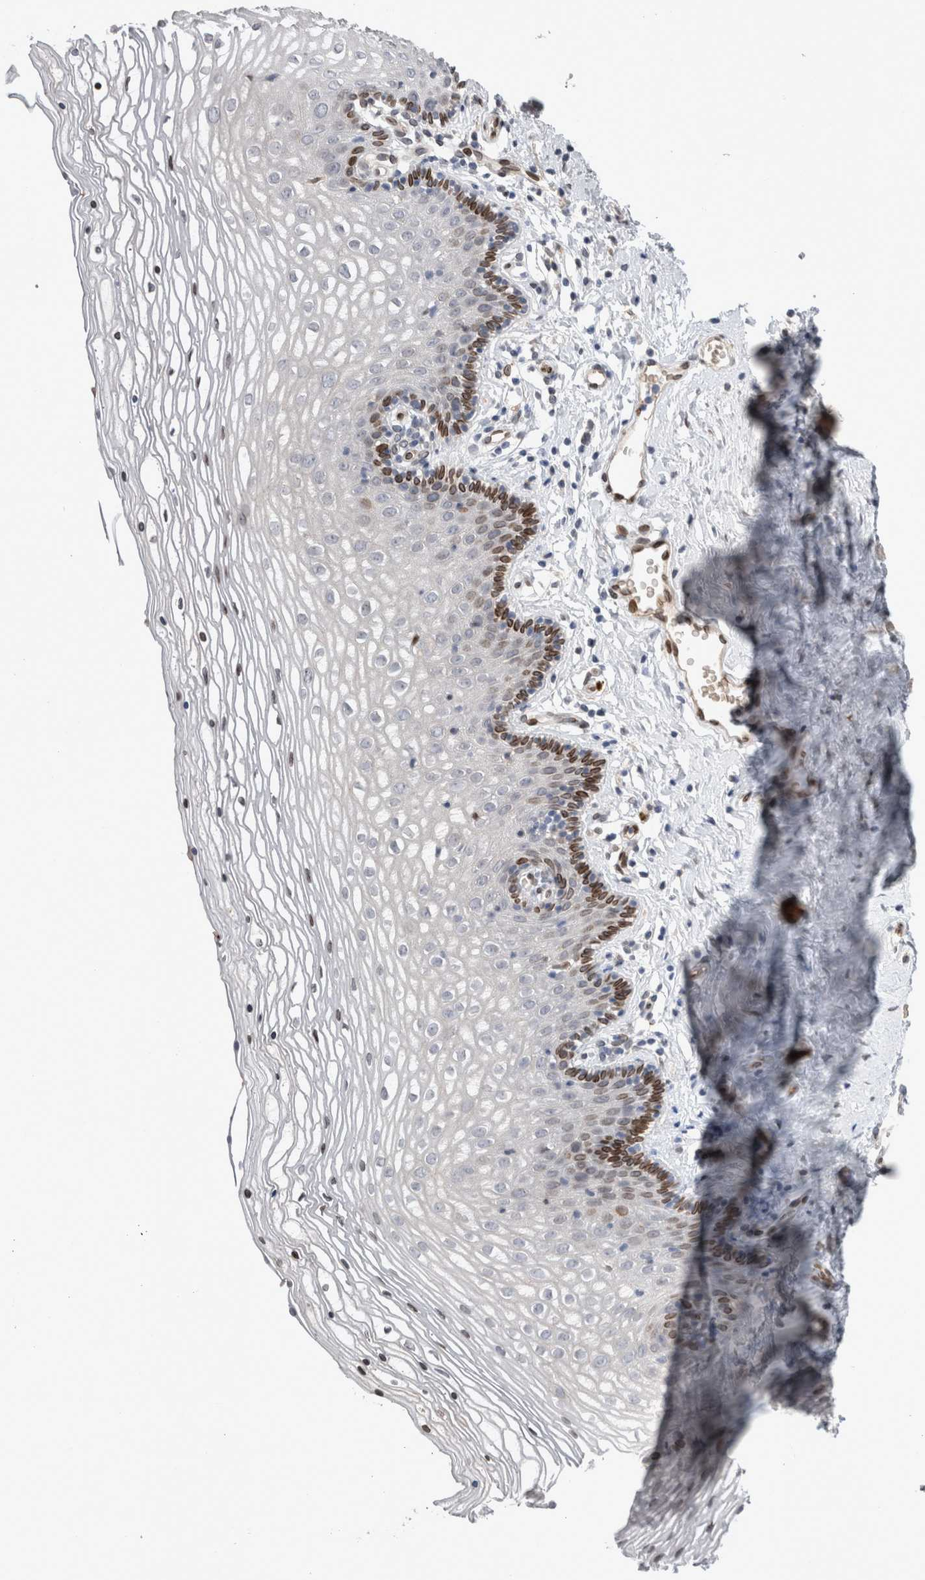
{"staining": {"intensity": "moderate", "quantity": "25%-75%", "location": "cytoplasmic/membranous,nuclear"}, "tissue": "vagina", "cell_type": "Squamous epithelial cells", "image_type": "normal", "snomed": [{"axis": "morphology", "description": "Normal tissue, NOS"}, {"axis": "topography", "description": "Vagina"}], "caption": "Protein analysis of unremarkable vagina displays moderate cytoplasmic/membranous,nuclear expression in about 25%-75% of squamous epithelial cells. (brown staining indicates protein expression, while blue staining denotes nuclei).", "gene": "DMTN", "patient": {"sex": "female", "age": 32}}